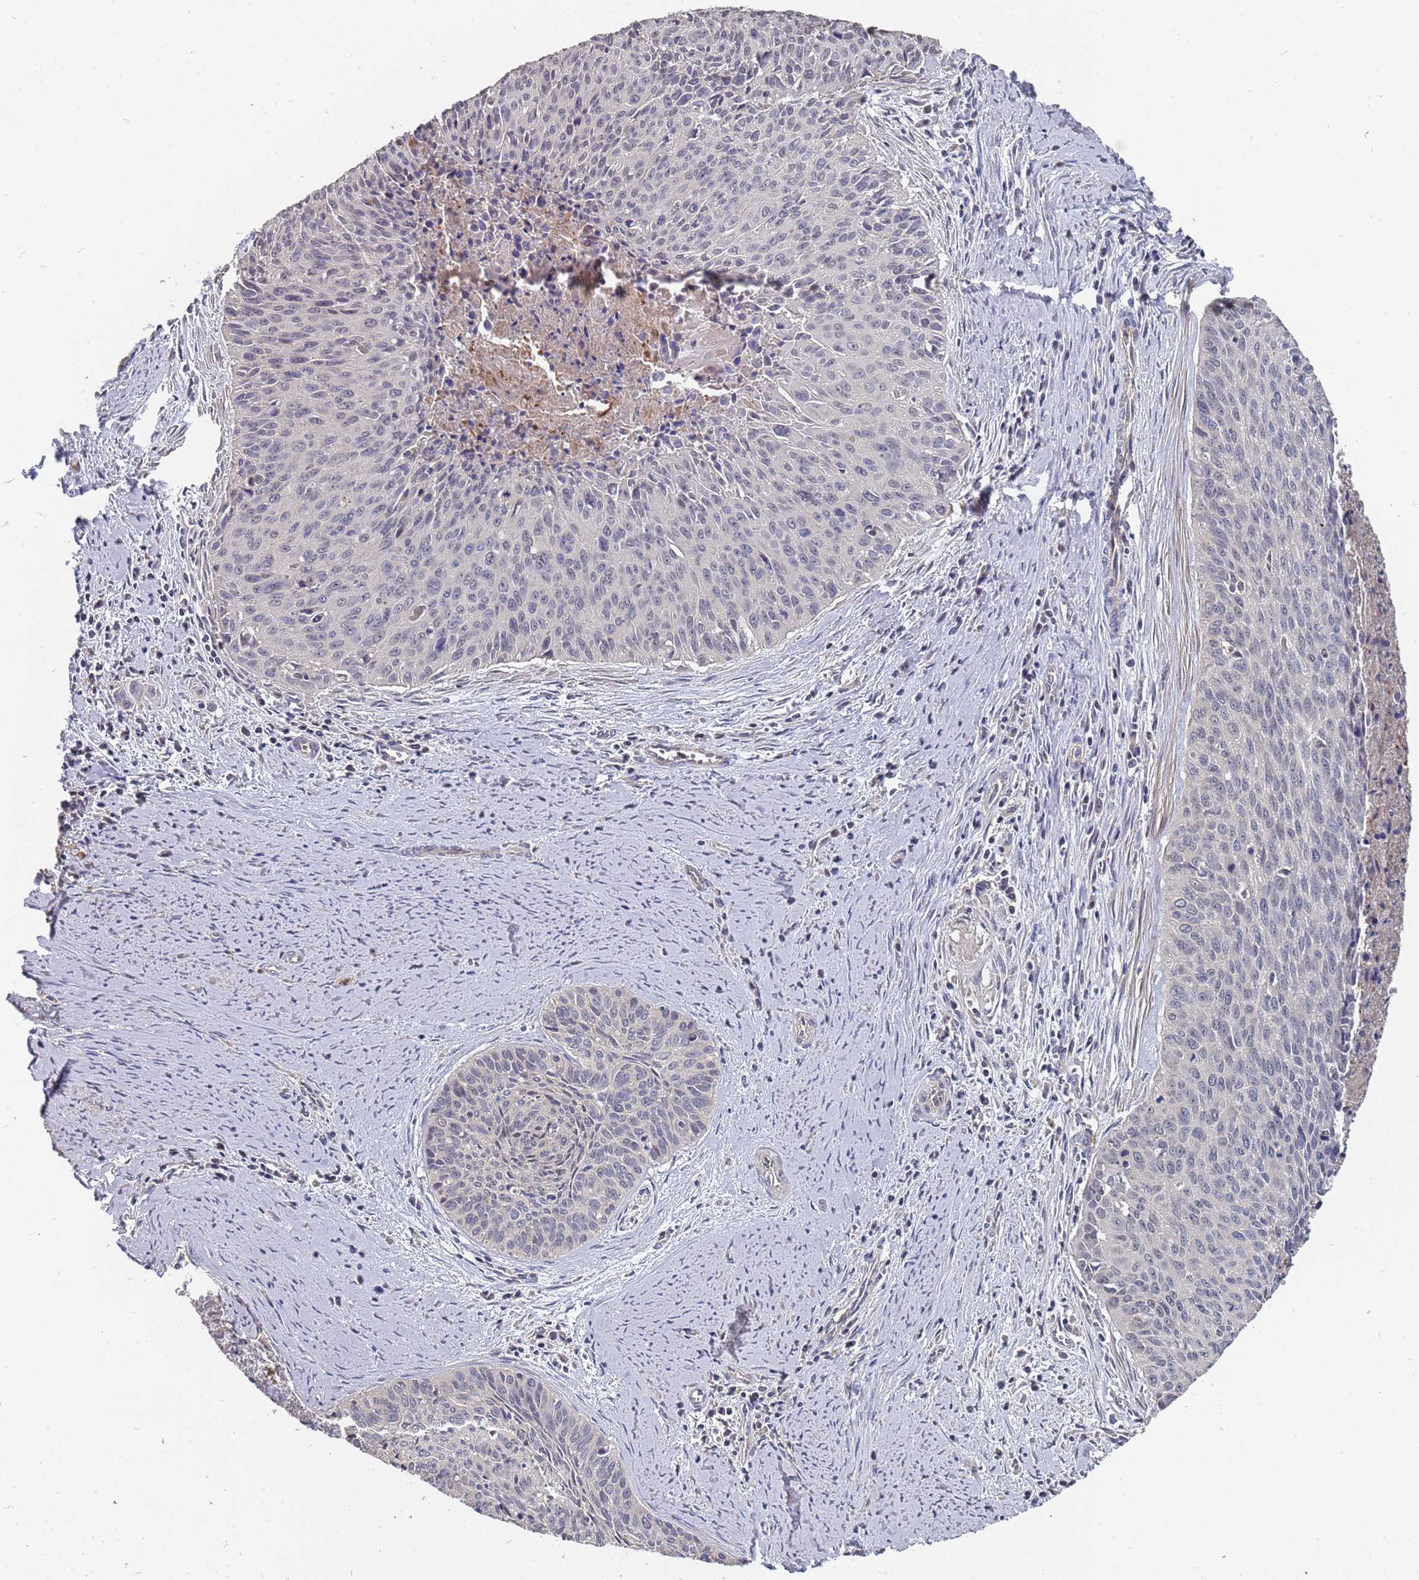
{"staining": {"intensity": "negative", "quantity": "none", "location": "none"}, "tissue": "cervical cancer", "cell_type": "Tumor cells", "image_type": "cancer", "snomed": [{"axis": "morphology", "description": "Squamous cell carcinoma, NOS"}, {"axis": "topography", "description": "Cervix"}], "caption": "Immunohistochemical staining of cervical cancer (squamous cell carcinoma) displays no significant staining in tumor cells.", "gene": "TCEANC2", "patient": {"sex": "female", "age": 55}}